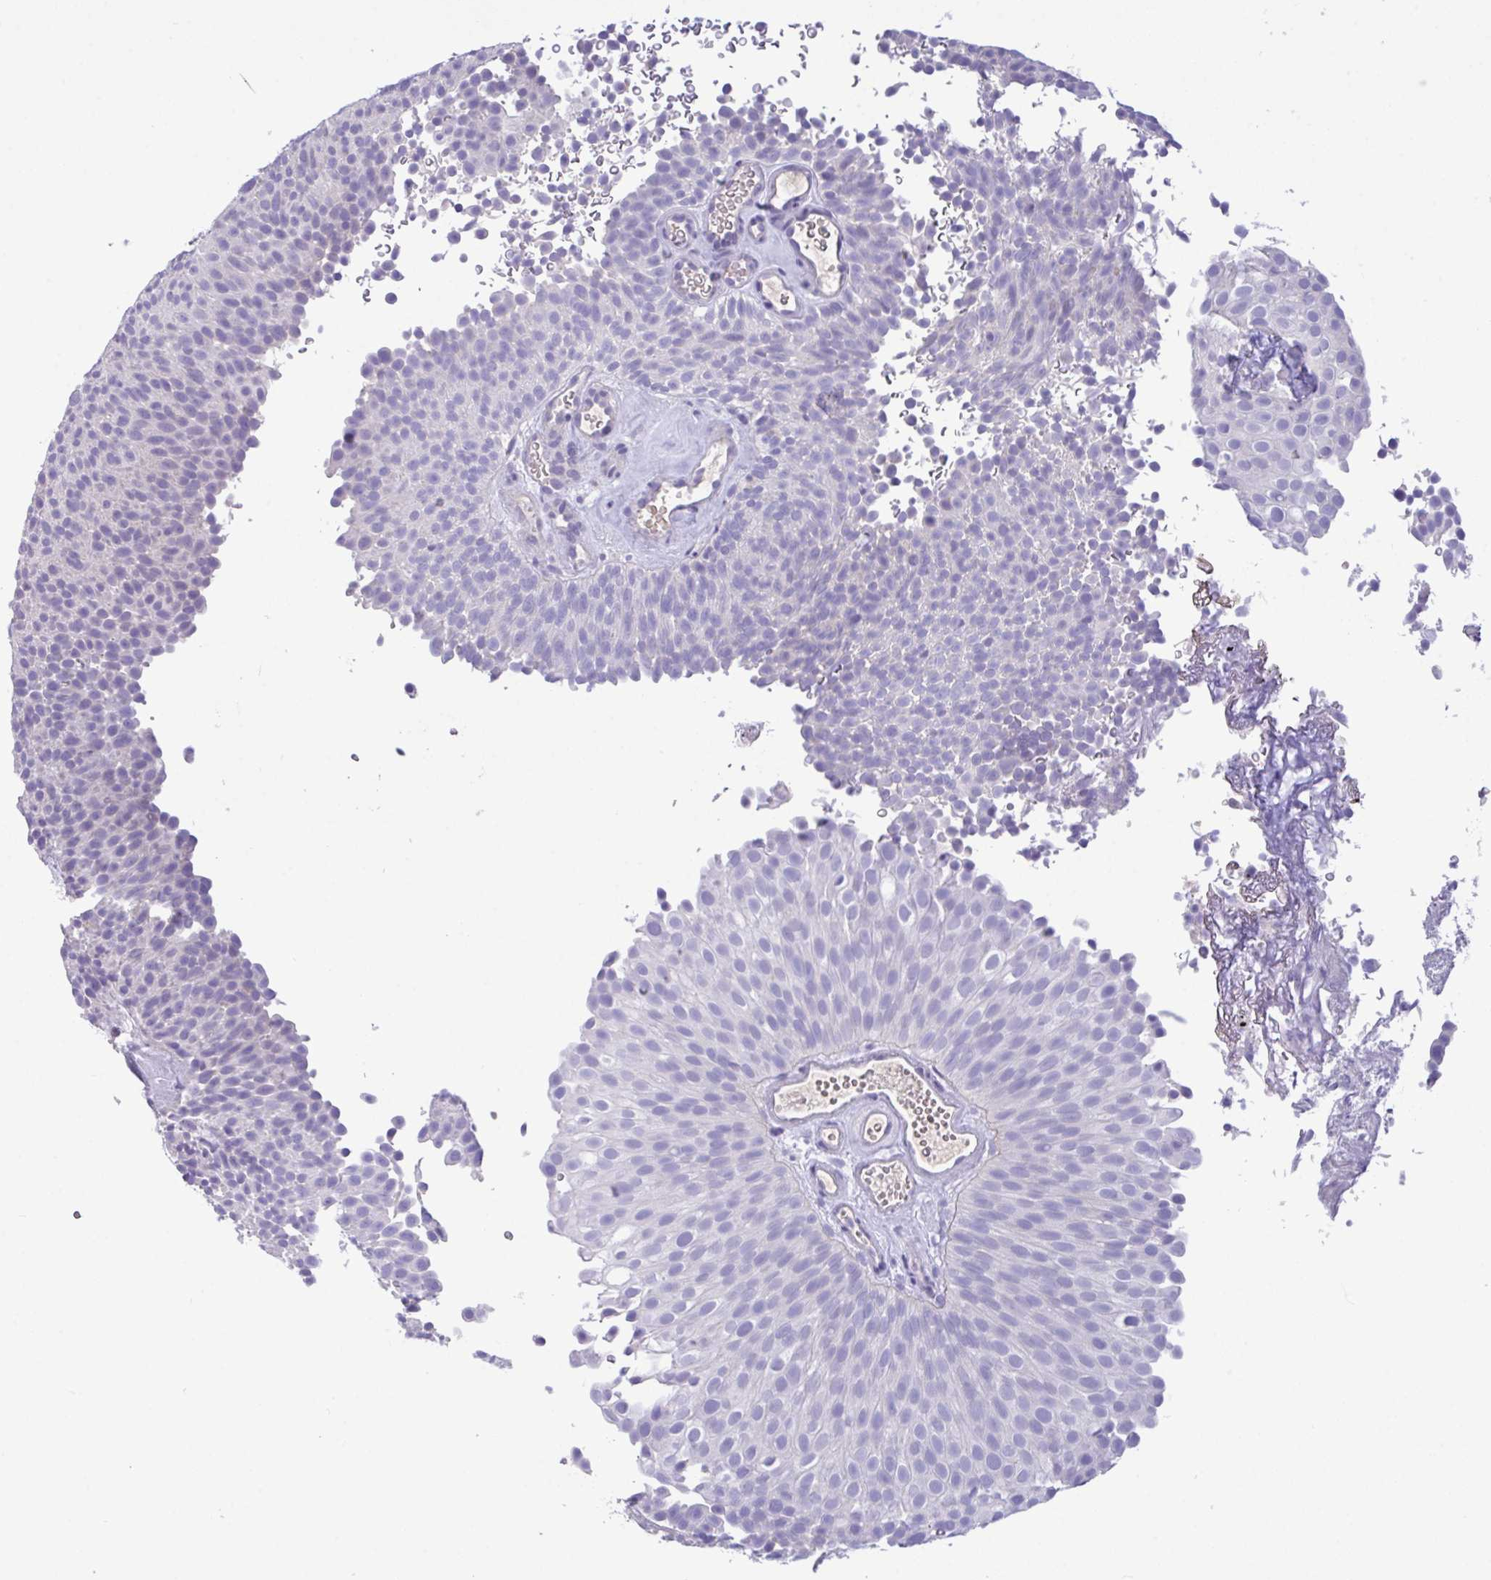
{"staining": {"intensity": "negative", "quantity": "none", "location": "none"}, "tissue": "urothelial cancer", "cell_type": "Tumor cells", "image_type": "cancer", "snomed": [{"axis": "morphology", "description": "Urothelial carcinoma, Low grade"}, {"axis": "topography", "description": "Urinary bladder"}], "caption": "This is an immunohistochemistry (IHC) micrograph of urothelial cancer. There is no staining in tumor cells.", "gene": "CA10", "patient": {"sex": "male", "age": 78}}